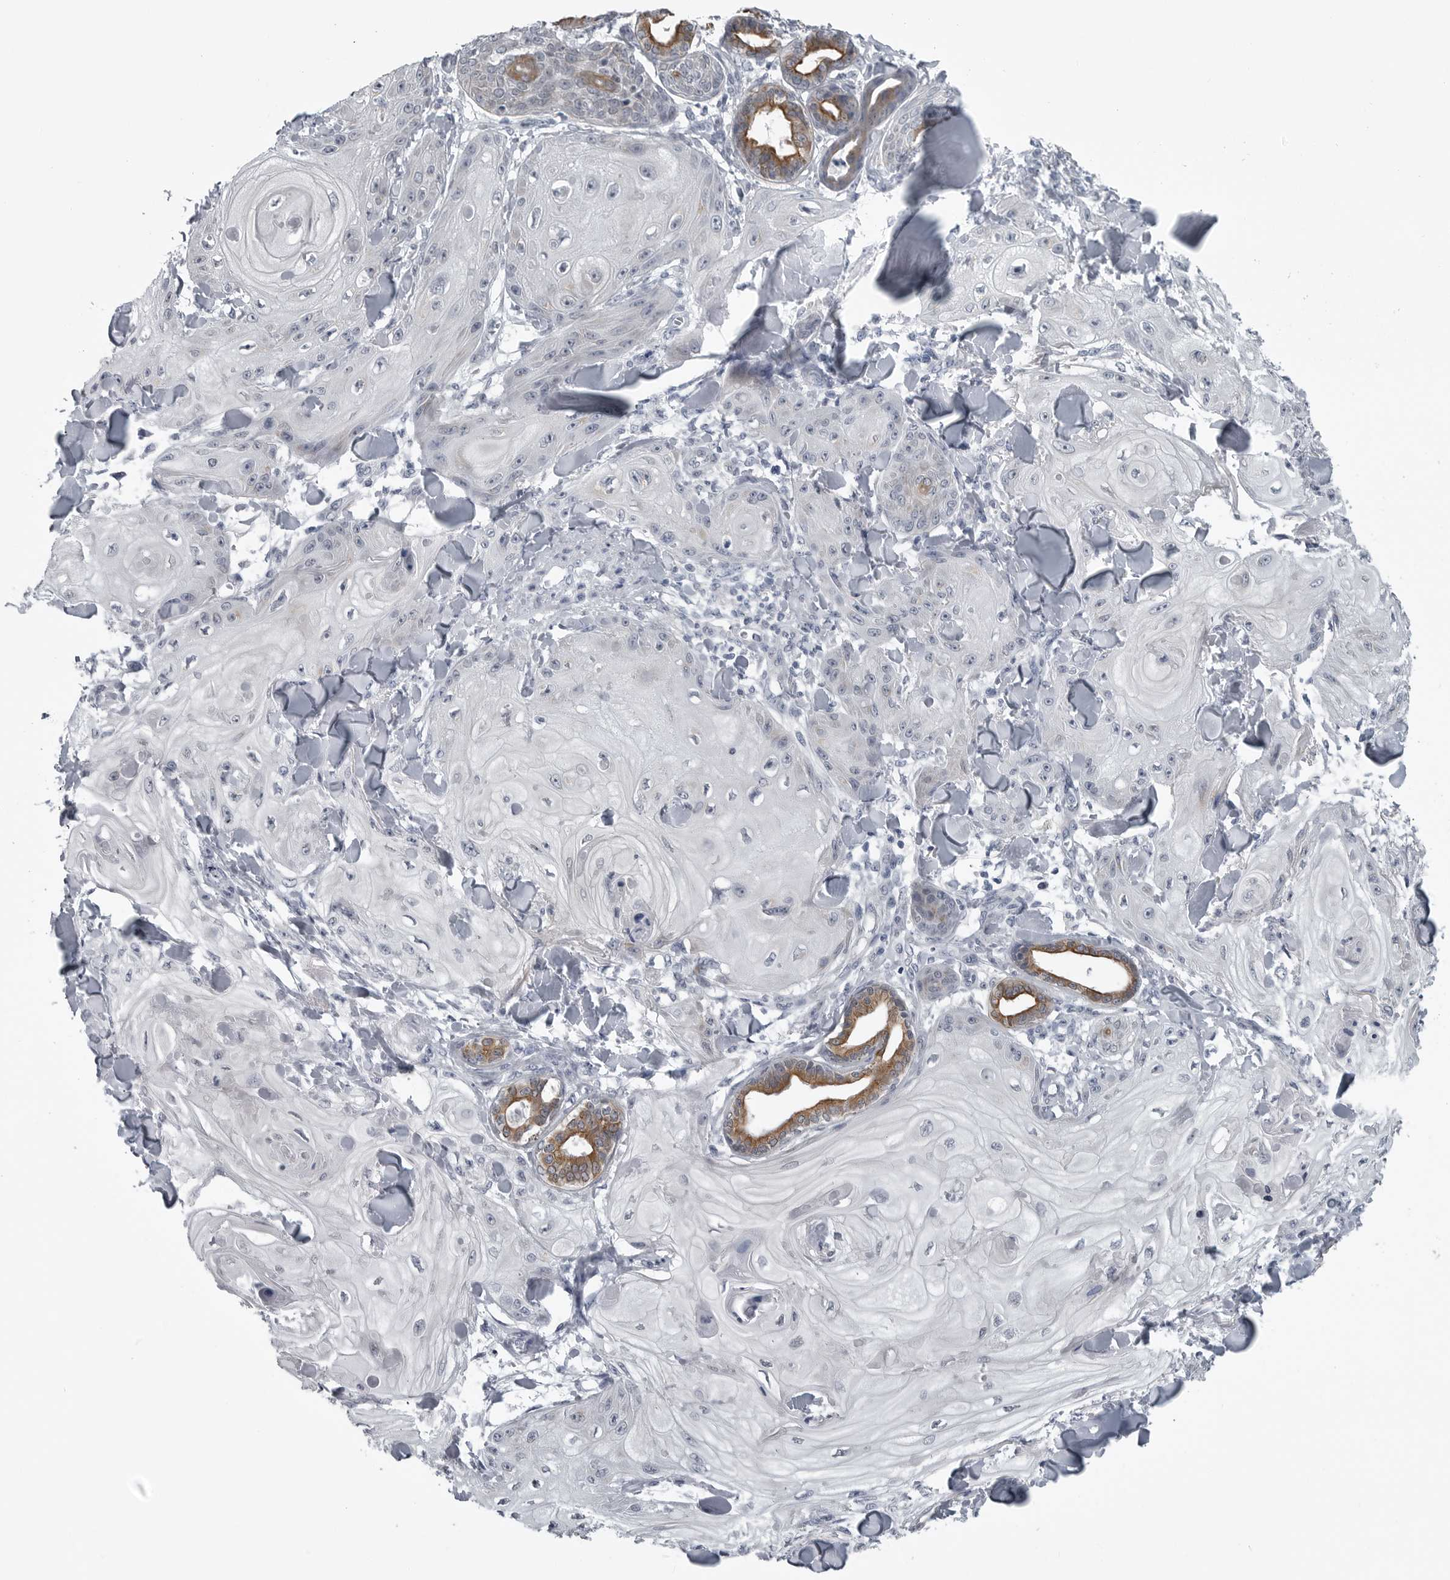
{"staining": {"intensity": "negative", "quantity": "none", "location": "none"}, "tissue": "skin cancer", "cell_type": "Tumor cells", "image_type": "cancer", "snomed": [{"axis": "morphology", "description": "Squamous cell carcinoma, NOS"}, {"axis": "topography", "description": "Skin"}], "caption": "An immunohistochemistry micrograph of squamous cell carcinoma (skin) is shown. There is no staining in tumor cells of squamous cell carcinoma (skin).", "gene": "MYOC", "patient": {"sex": "male", "age": 74}}